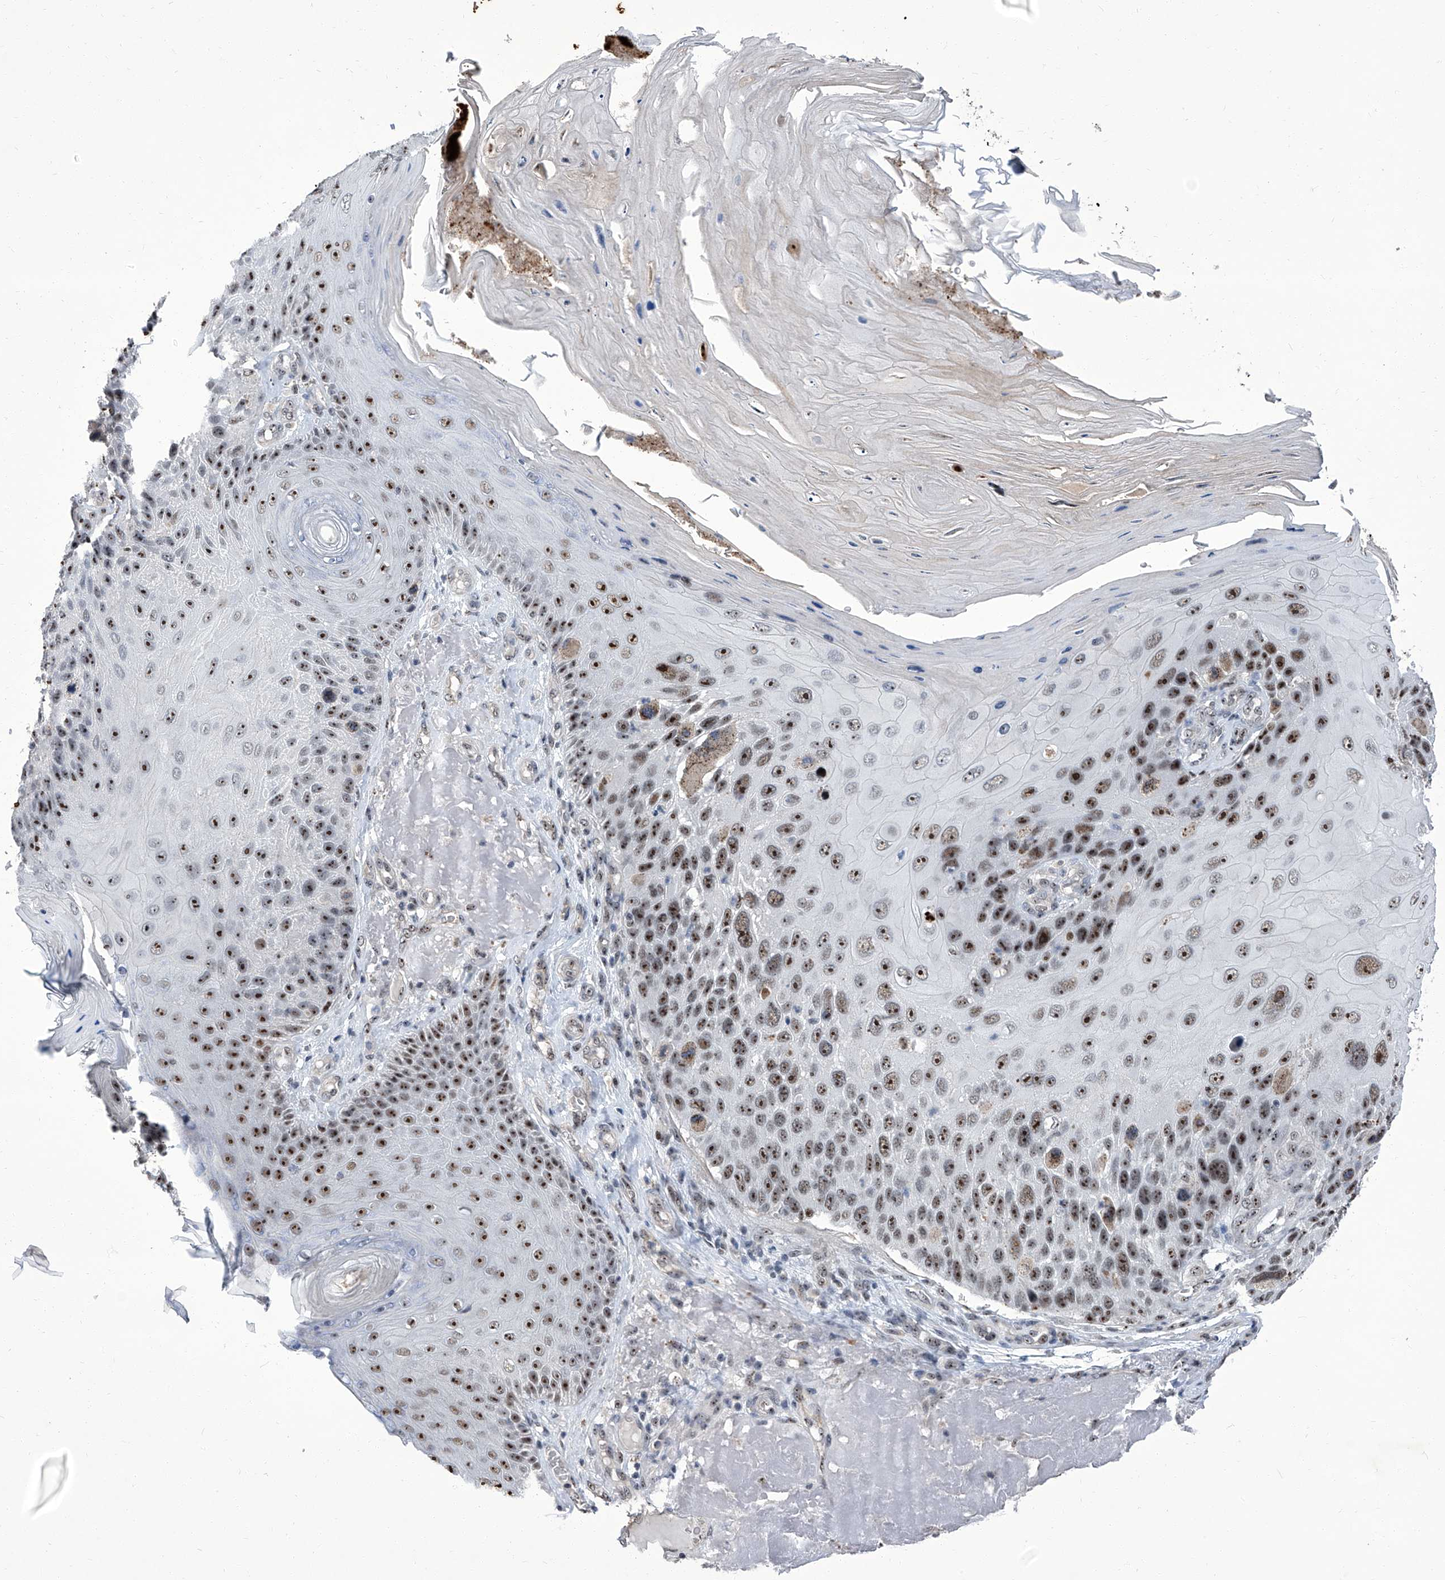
{"staining": {"intensity": "moderate", "quantity": ">75%", "location": "nuclear"}, "tissue": "skin cancer", "cell_type": "Tumor cells", "image_type": "cancer", "snomed": [{"axis": "morphology", "description": "Squamous cell carcinoma, NOS"}, {"axis": "topography", "description": "Skin"}], "caption": "Skin squamous cell carcinoma tissue shows moderate nuclear staining in about >75% of tumor cells The staining is performed using DAB (3,3'-diaminobenzidine) brown chromogen to label protein expression. The nuclei are counter-stained blue using hematoxylin.", "gene": "CMTR1", "patient": {"sex": "female", "age": 88}}